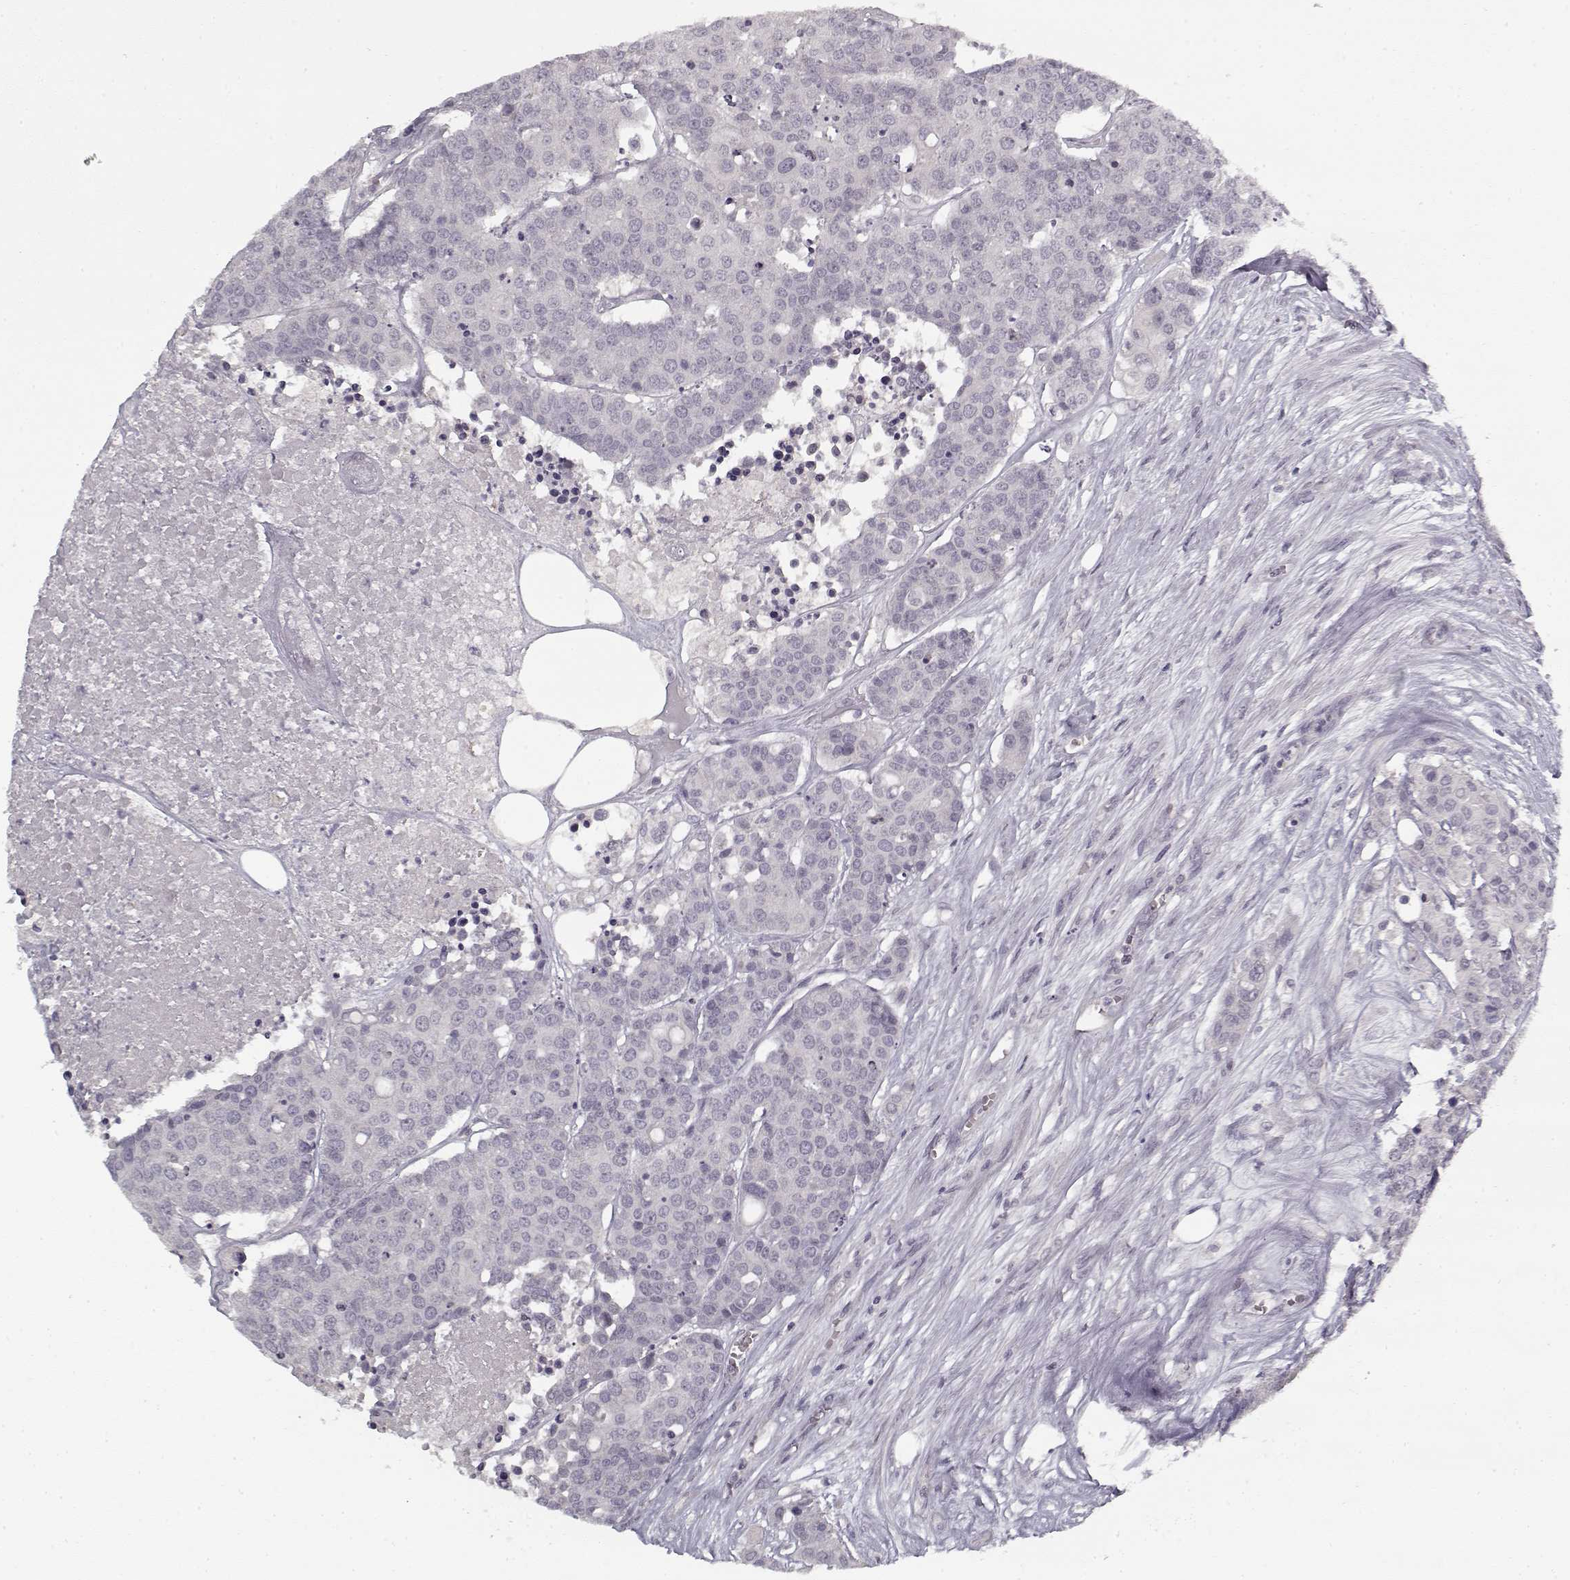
{"staining": {"intensity": "negative", "quantity": "none", "location": "none"}, "tissue": "carcinoid", "cell_type": "Tumor cells", "image_type": "cancer", "snomed": [{"axis": "morphology", "description": "Carcinoid, malignant, NOS"}, {"axis": "topography", "description": "Colon"}], "caption": "Carcinoid was stained to show a protein in brown. There is no significant positivity in tumor cells. The staining is performed using DAB brown chromogen with nuclei counter-stained in using hematoxylin.", "gene": "LAMA2", "patient": {"sex": "male", "age": 81}}